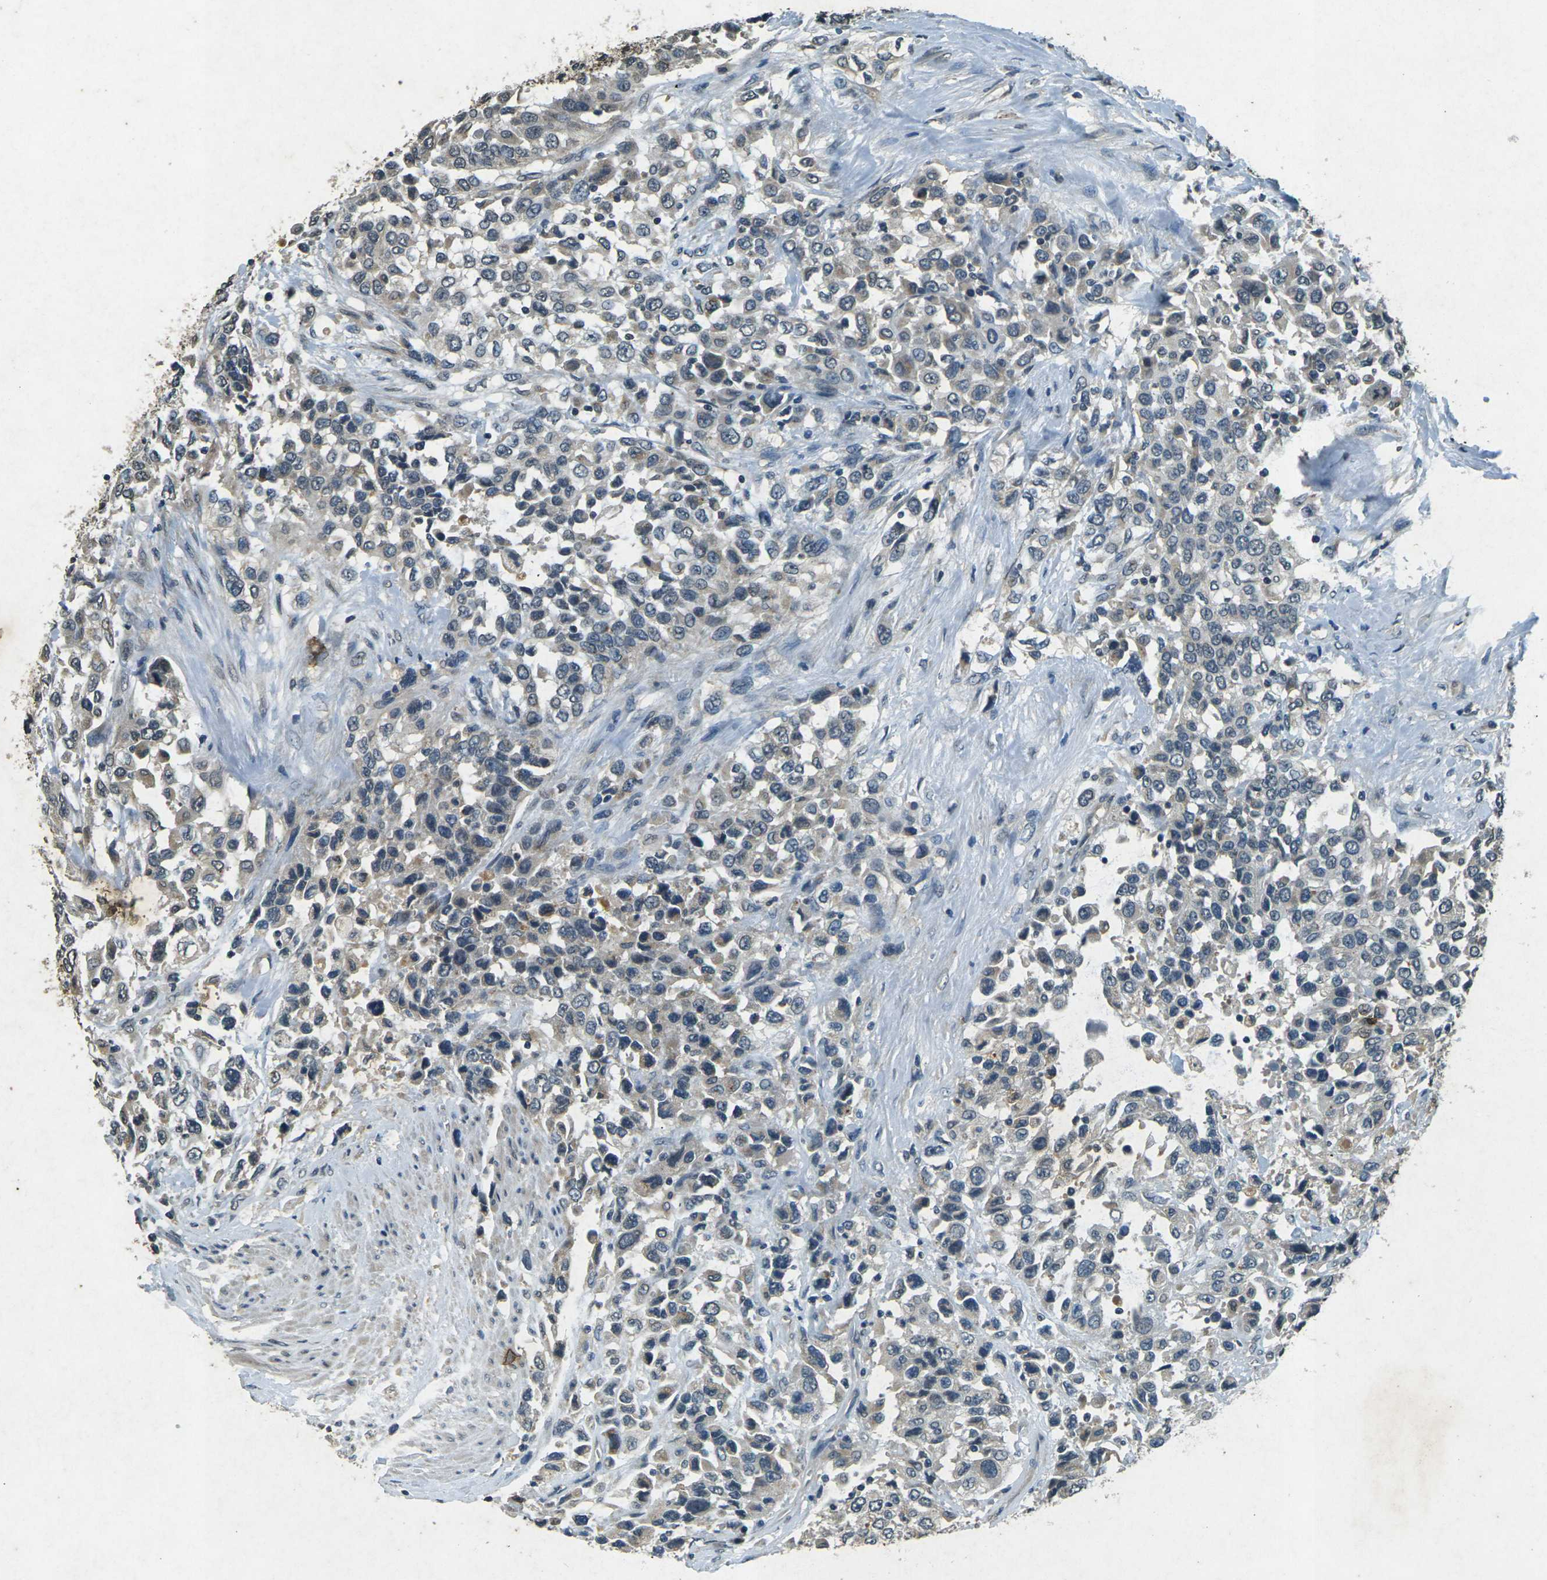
{"staining": {"intensity": "negative", "quantity": "none", "location": "none"}, "tissue": "urothelial cancer", "cell_type": "Tumor cells", "image_type": "cancer", "snomed": [{"axis": "morphology", "description": "Urothelial carcinoma, High grade"}, {"axis": "topography", "description": "Urinary bladder"}], "caption": "Immunohistochemistry of human high-grade urothelial carcinoma shows no expression in tumor cells.", "gene": "PDE2A", "patient": {"sex": "female", "age": 80}}